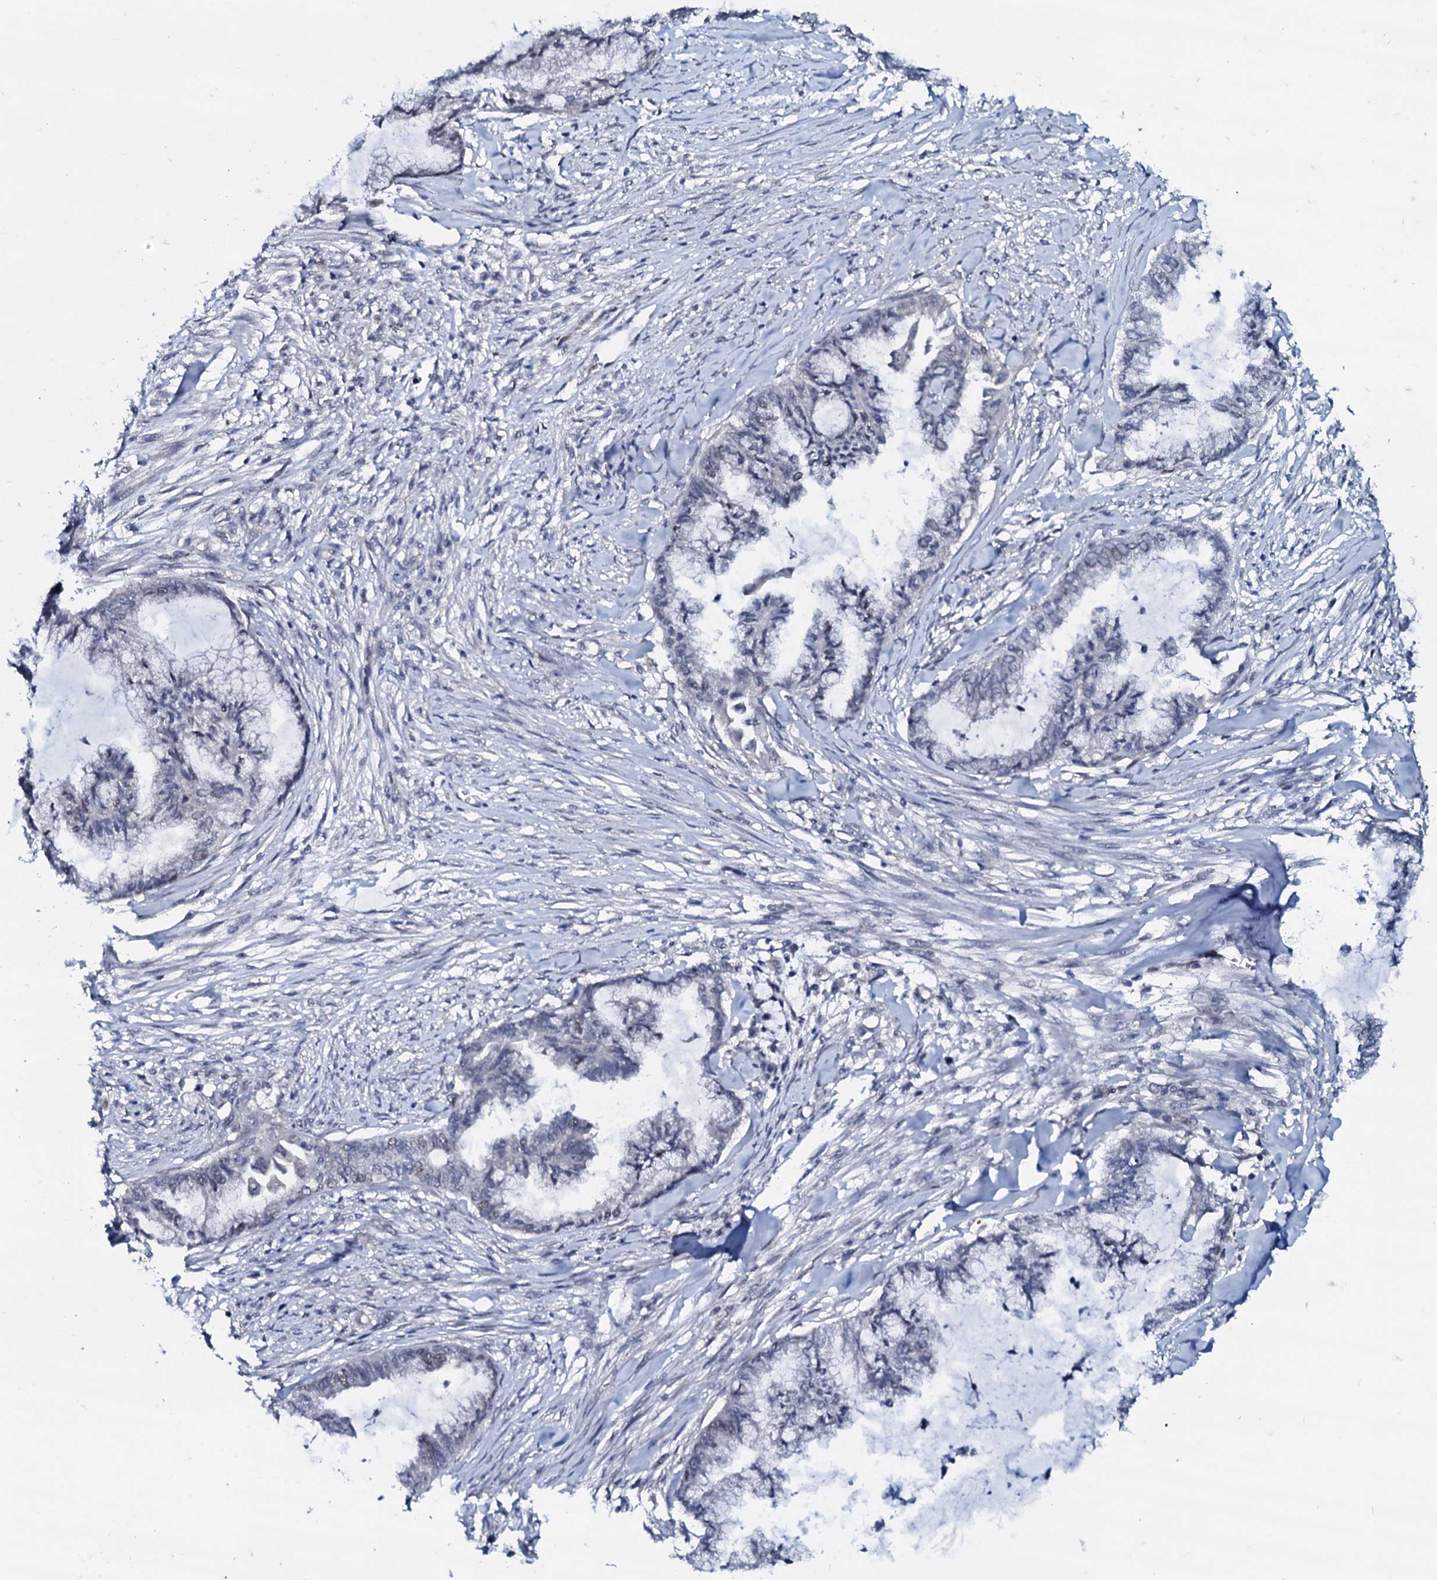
{"staining": {"intensity": "negative", "quantity": "none", "location": "none"}, "tissue": "endometrial cancer", "cell_type": "Tumor cells", "image_type": "cancer", "snomed": [{"axis": "morphology", "description": "Adenocarcinoma, NOS"}, {"axis": "topography", "description": "Endometrium"}], "caption": "There is no significant expression in tumor cells of adenocarcinoma (endometrial).", "gene": "OGFOD2", "patient": {"sex": "female", "age": 86}}